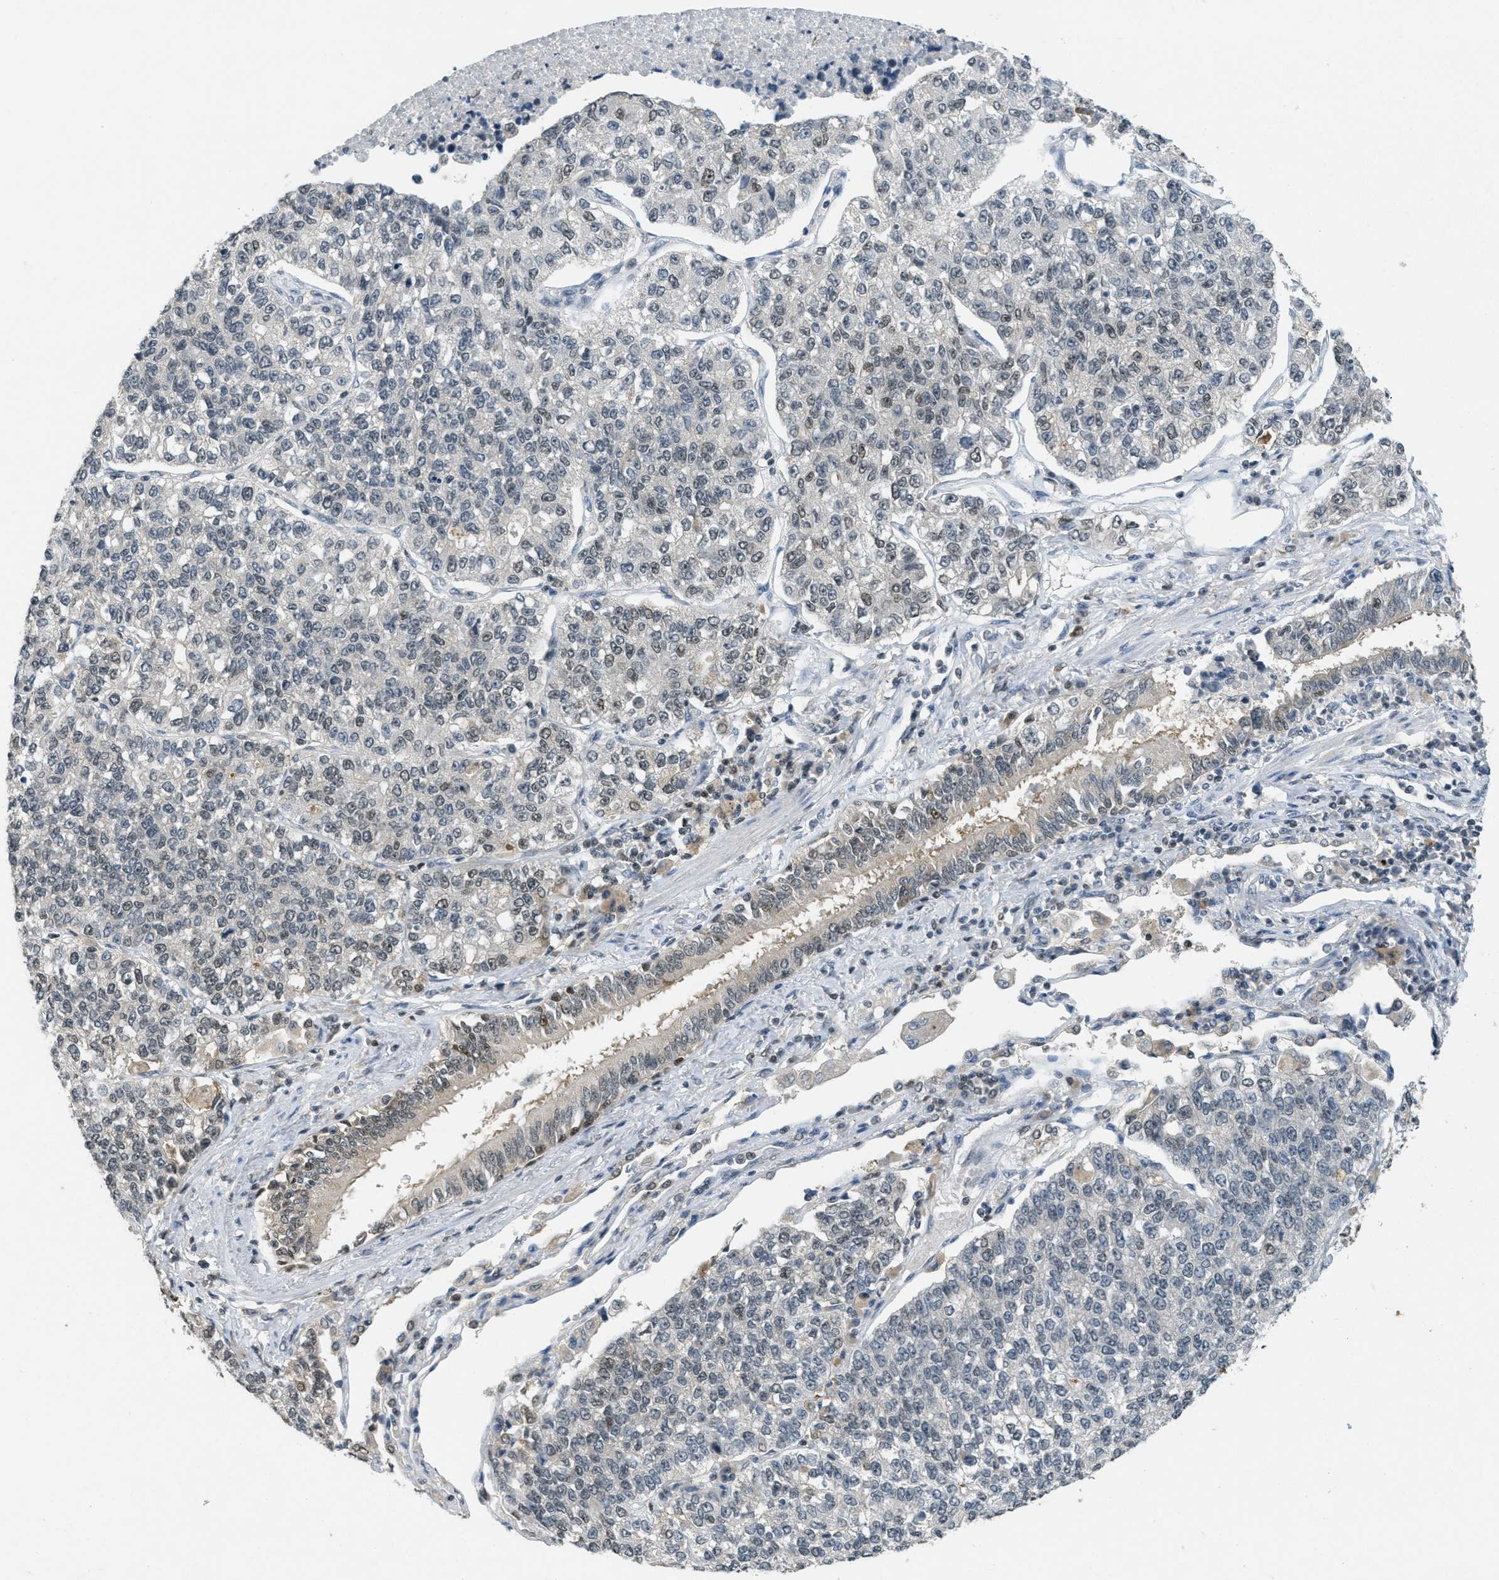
{"staining": {"intensity": "weak", "quantity": "<25%", "location": "nuclear"}, "tissue": "lung cancer", "cell_type": "Tumor cells", "image_type": "cancer", "snomed": [{"axis": "morphology", "description": "Adenocarcinoma, NOS"}, {"axis": "topography", "description": "Lung"}], "caption": "Tumor cells show no significant protein positivity in lung cancer.", "gene": "DNAJB1", "patient": {"sex": "male", "age": 49}}